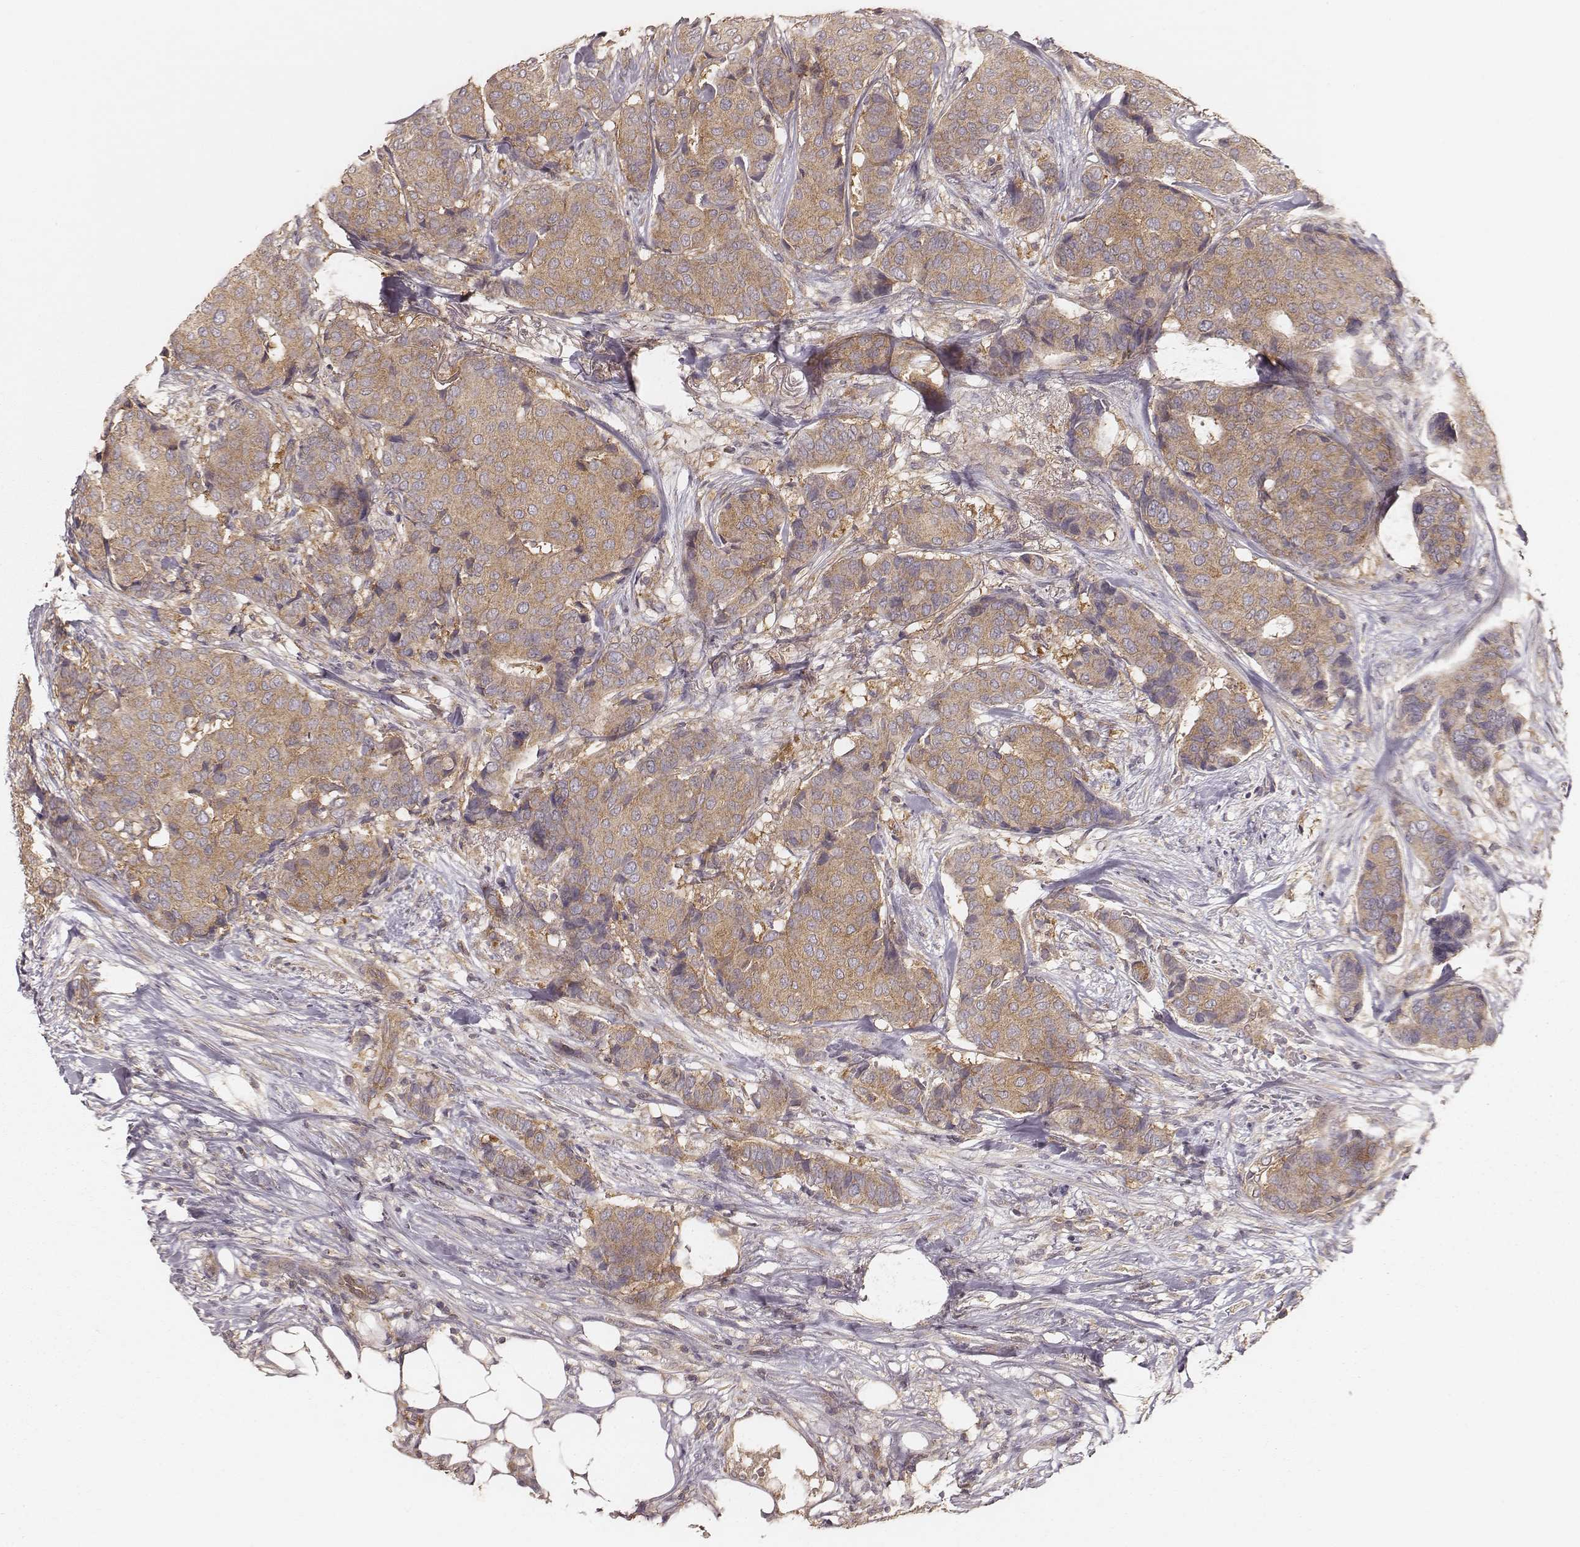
{"staining": {"intensity": "weak", "quantity": ">75%", "location": "cytoplasmic/membranous"}, "tissue": "breast cancer", "cell_type": "Tumor cells", "image_type": "cancer", "snomed": [{"axis": "morphology", "description": "Duct carcinoma"}, {"axis": "topography", "description": "Breast"}], "caption": "Immunohistochemical staining of human breast infiltrating ductal carcinoma displays low levels of weak cytoplasmic/membranous expression in about >75% of tumor cells.", "gene": "CARS1", "patient": {"sex": "female", "age": 75}}